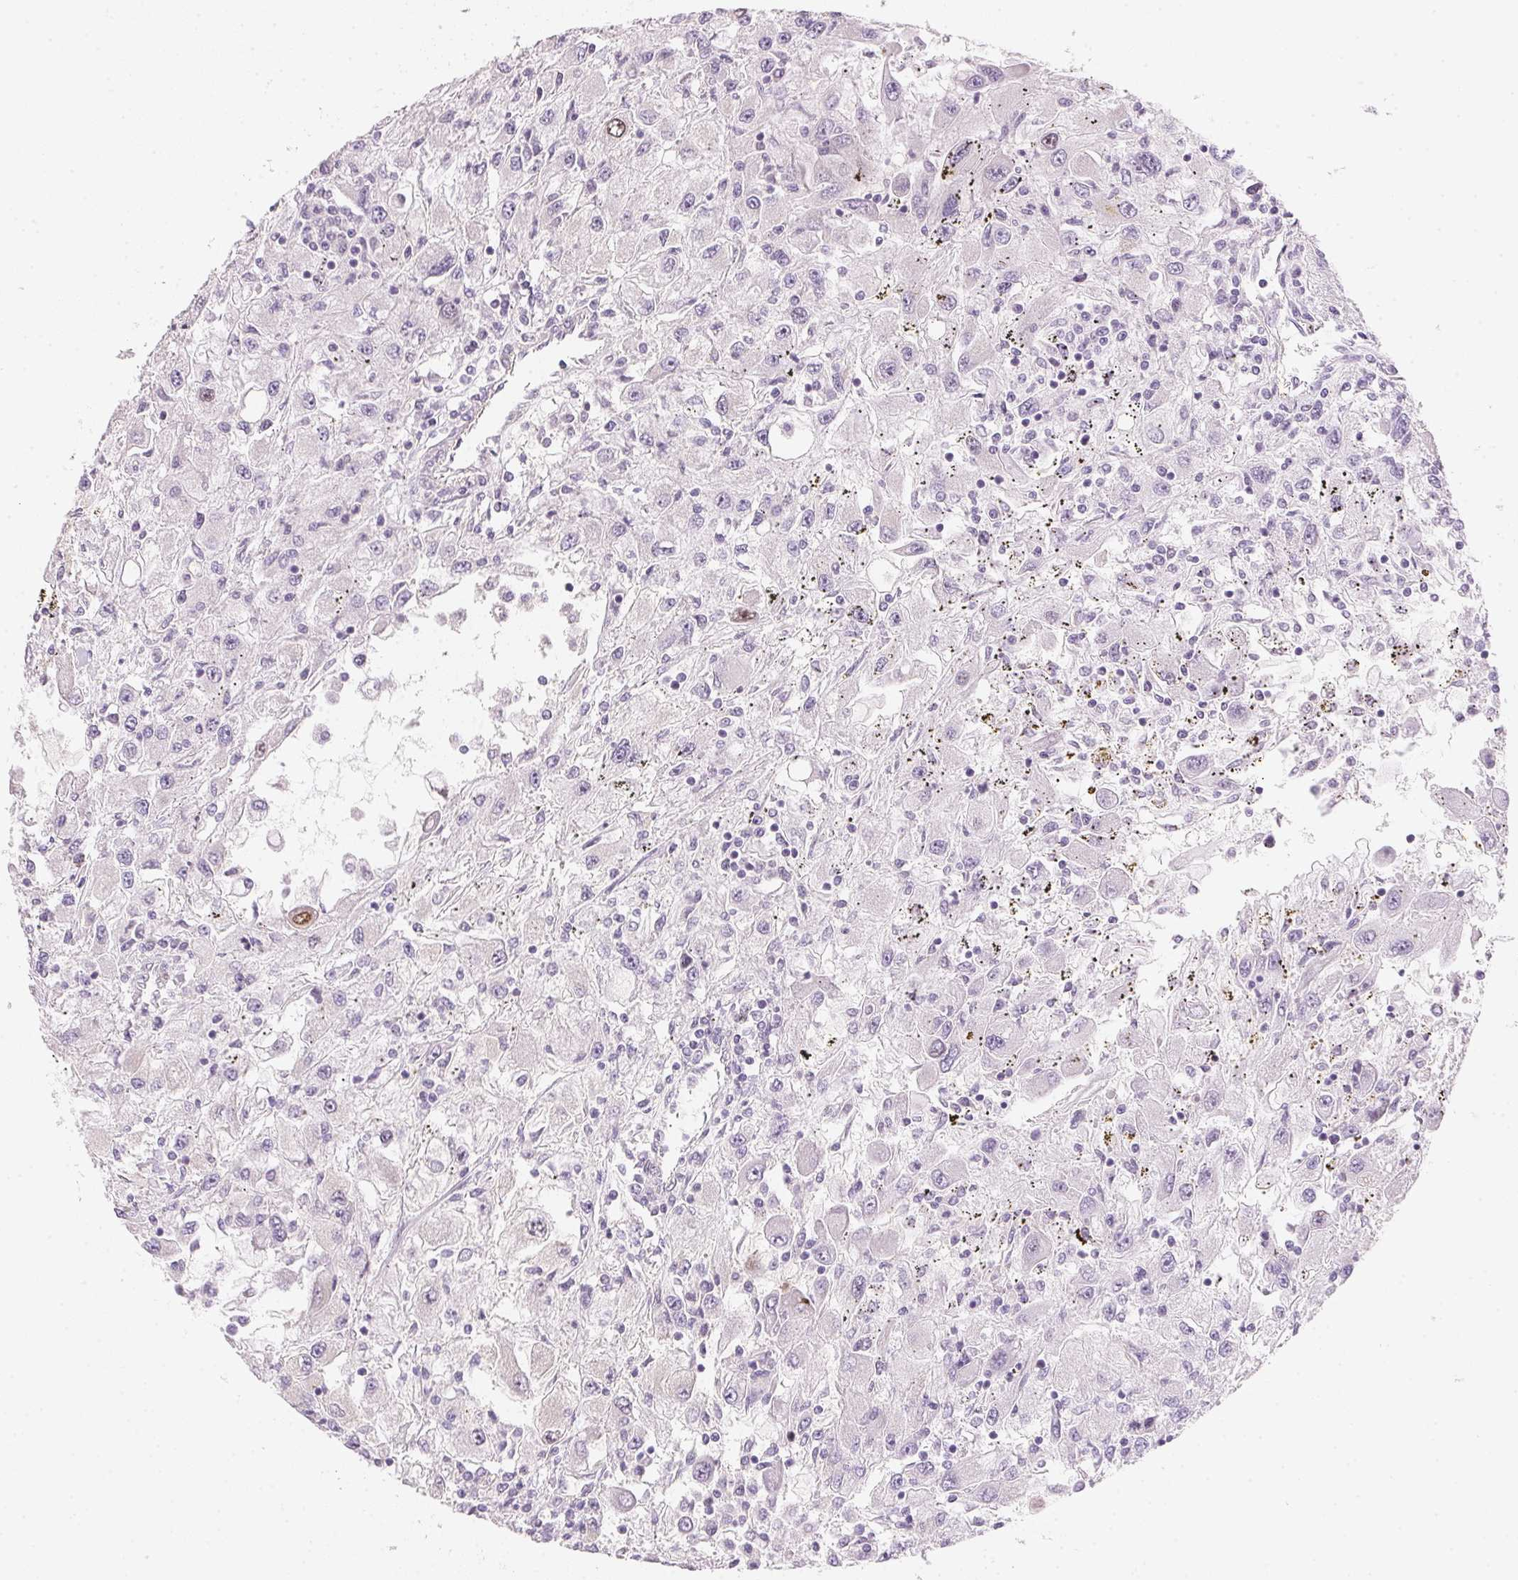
{"staining": {"intensity": "moderate", "quantity": "<25%", "location": "nuclear"}, "tissue": "renal cancer", "cell_type": "Tumor cells", "image_type": "cancer", "snomed": [{"axis": "morphology", "description": "Adenocarcinoma, NOS"}, {"axis": "topography", "description": "Kidney"}], "caption": "Renal adenocarcinoma was stained to show a protein in brown. There is low levels of moderate nuclear positivity in about <25% of tumor cells.", "gene": "SMTN", "patient": {"sex": "female", "age": 67}}